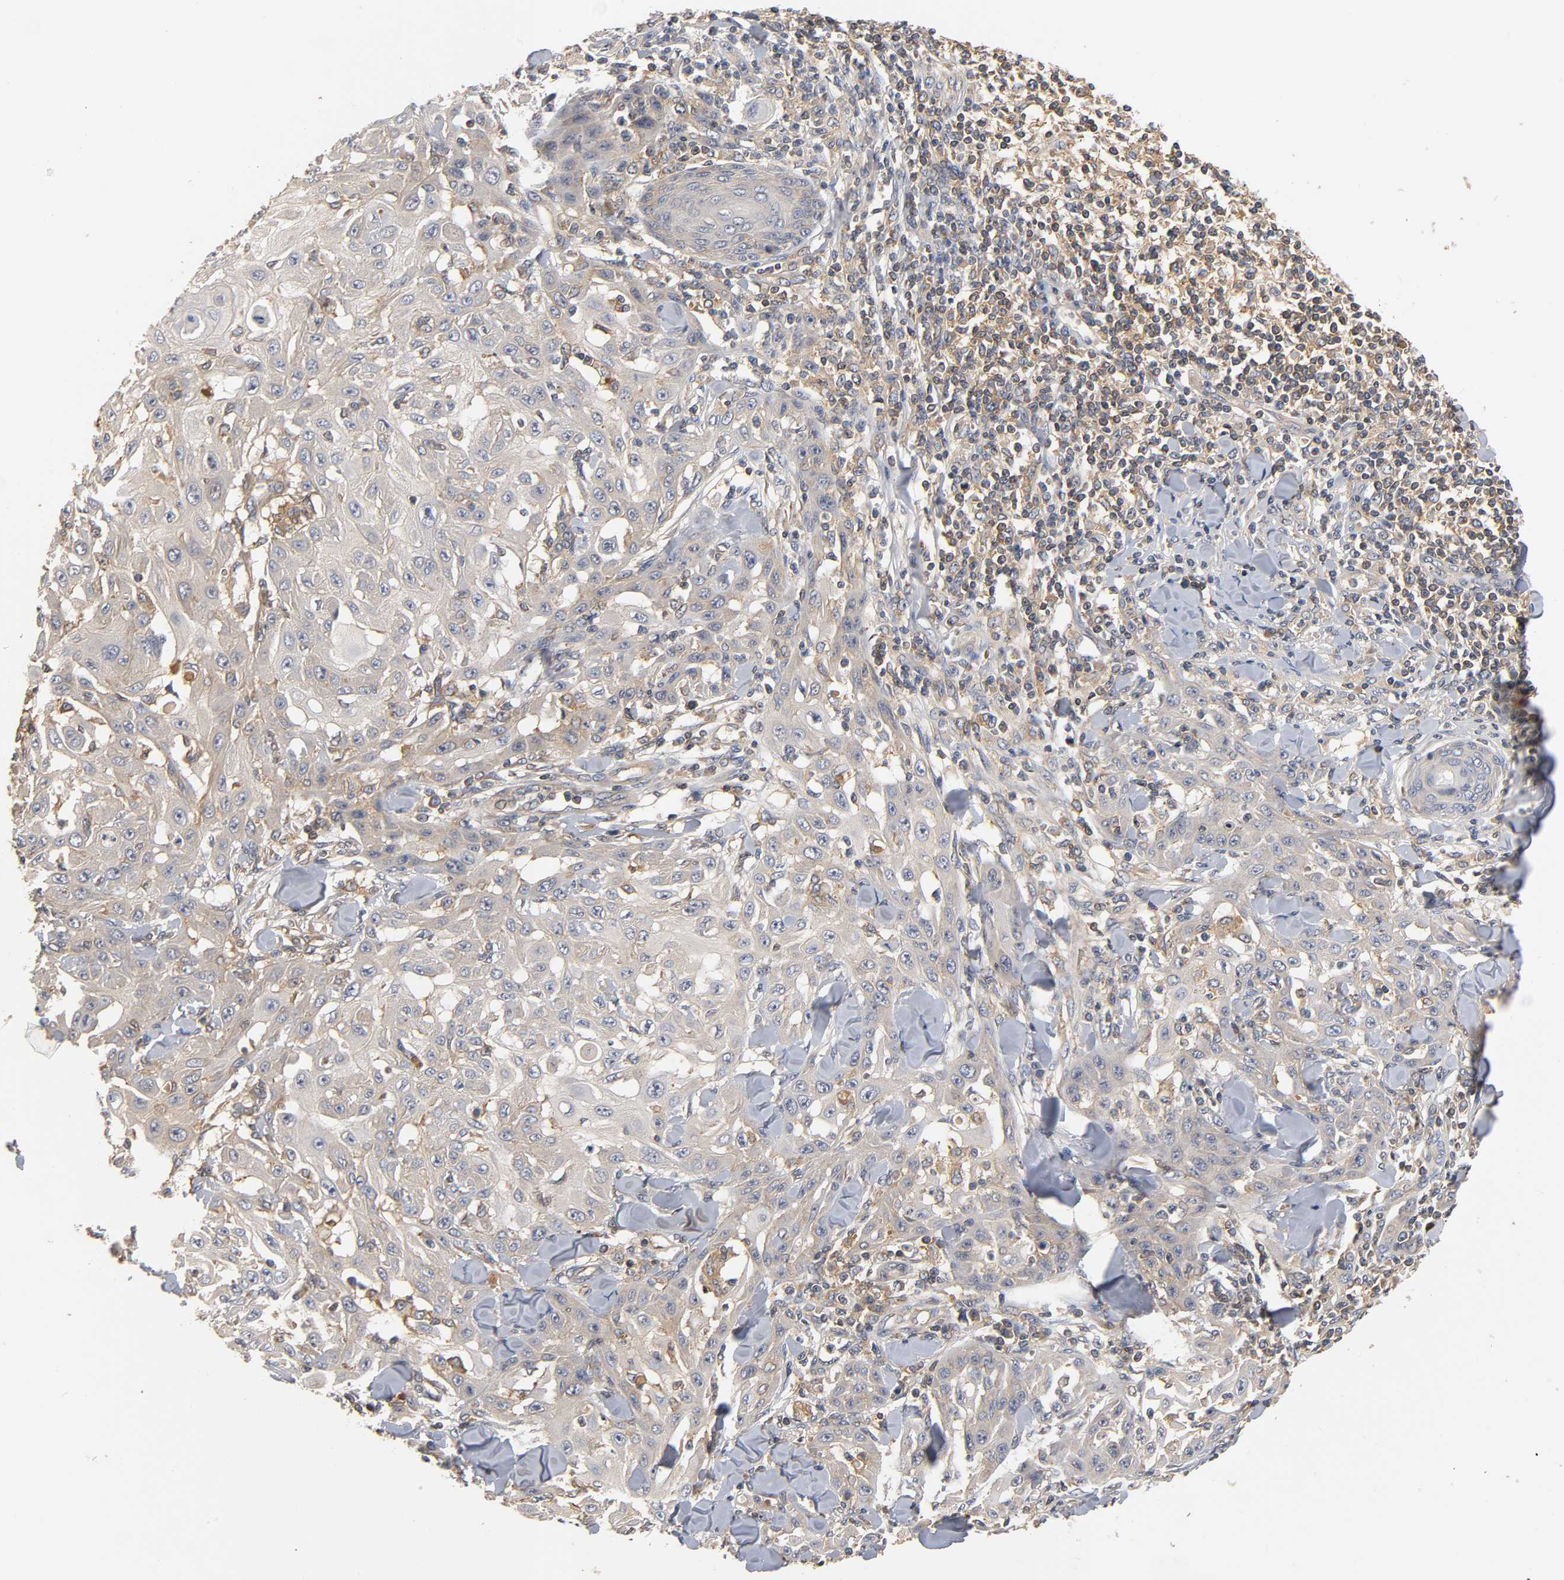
{"staining": {"intensity": "moderate", "quantity": "25%-75%", "location": "cytoplasmic/membranous"}, "tissue": "skin cancer", "cell_type": "Tumor cells", "image_type": "cancer", "snomed": [{"axis": "morphology", "description": "Squamous cell carcinoma, NOS"}, {"axis": "topography", "description": "Skin"}], "caption": "Moderate cytoplasmic/membranous protein staining is identified in about 25%-75% of tumor cells in skin cancer (squamous cell carcinoma).", "gene": "ACTR2", "patient": {"sex": "male", "age": 24}}